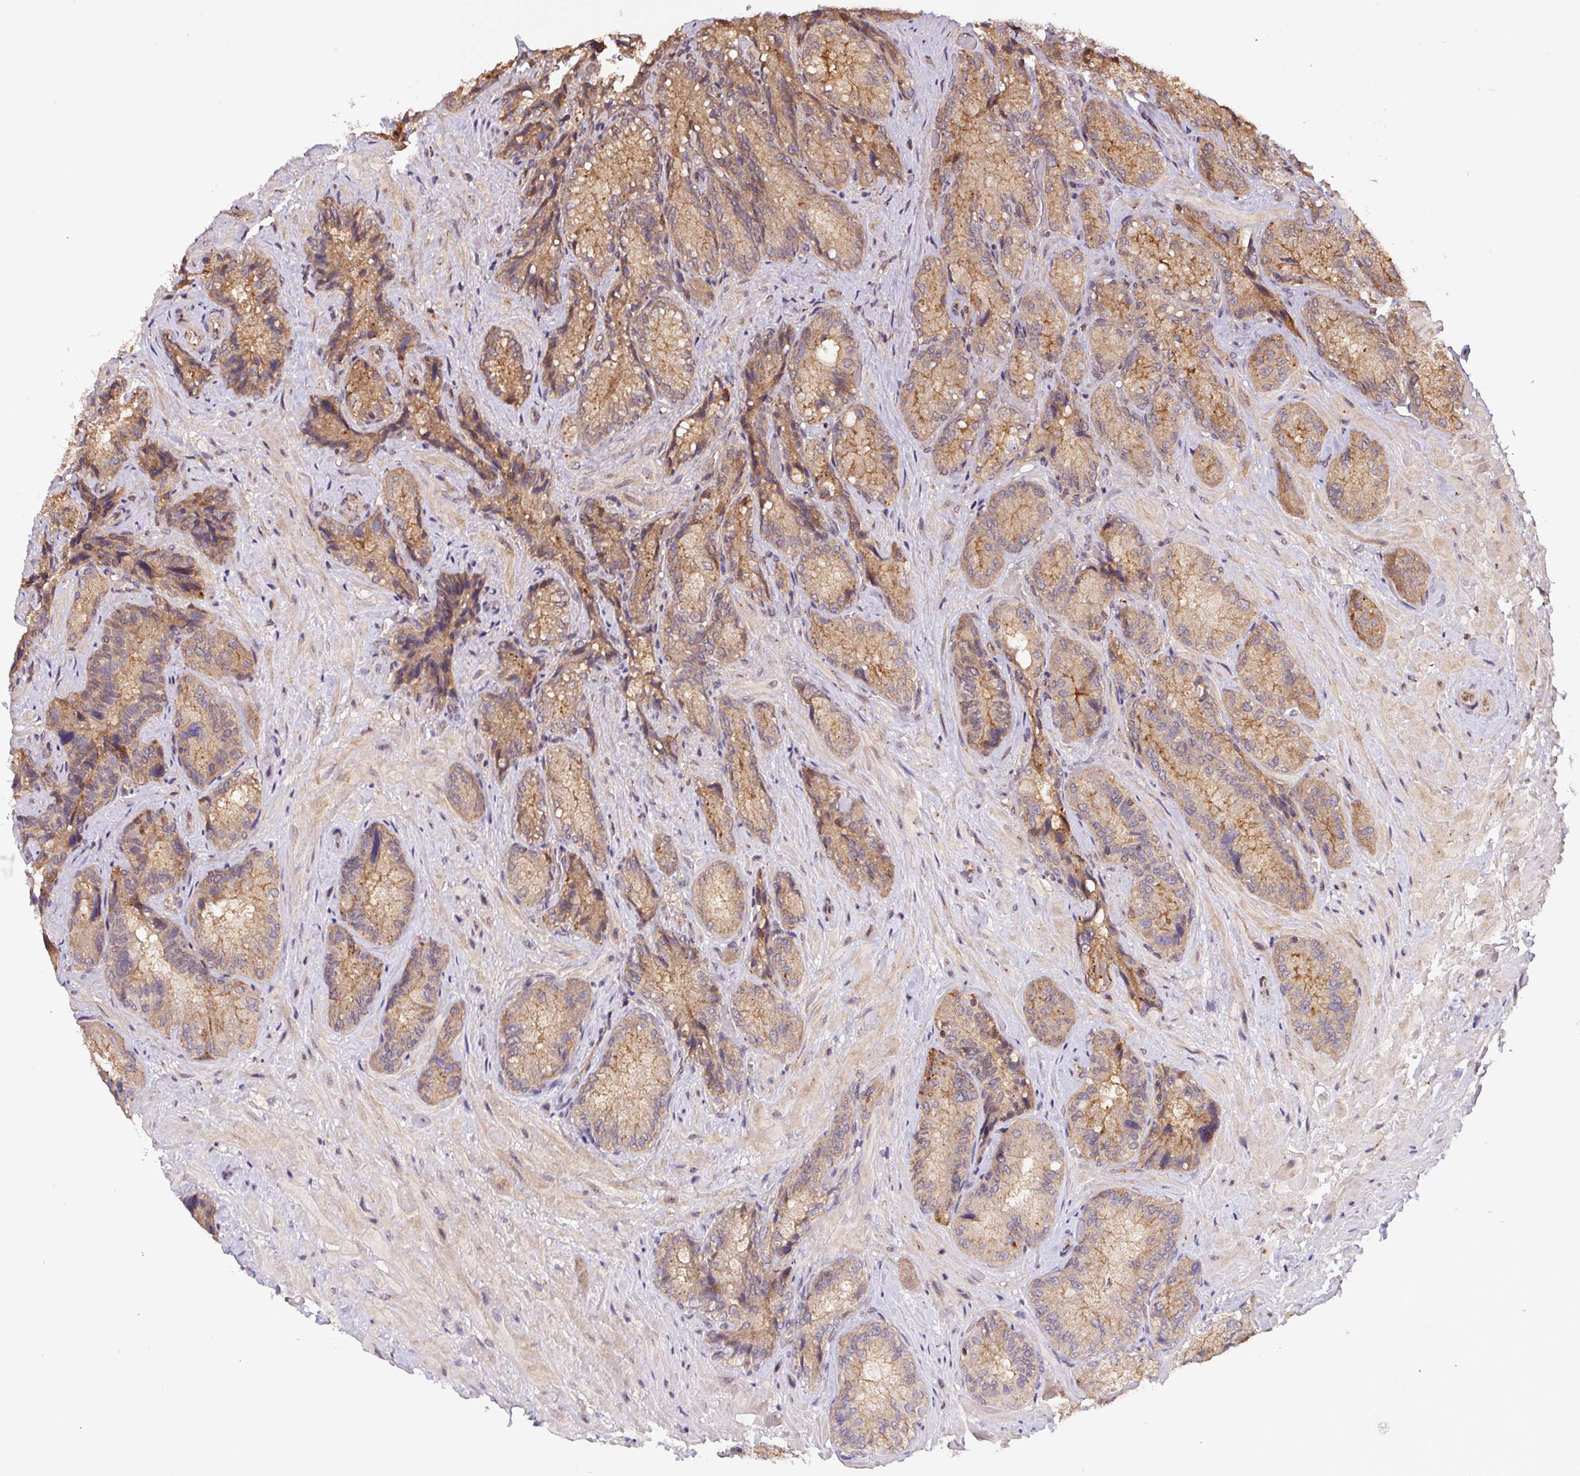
{"staining": {"intensity": "weak", "quantity": ">75%", "location": "cytoplasmic/membranous,nuclear"}, "tissue": "seminal vesicle", "cell_type": "Glandular cells", "image_type": "normal", "snomed": [{"axis": "morphology", "description": "Normal tissue, NOS"}, {"axis": "topography", "description": "Seminal veicle"}], "caption": "Weak cytoplasmic/membranous,nuclear expression for a protein is identified in approximately >75% of glandular cells of unremarkable seminal vesicle using immunohistochemistry.", "gene": "MEX3D", "patient": {"sex": "male", "age": 57}}